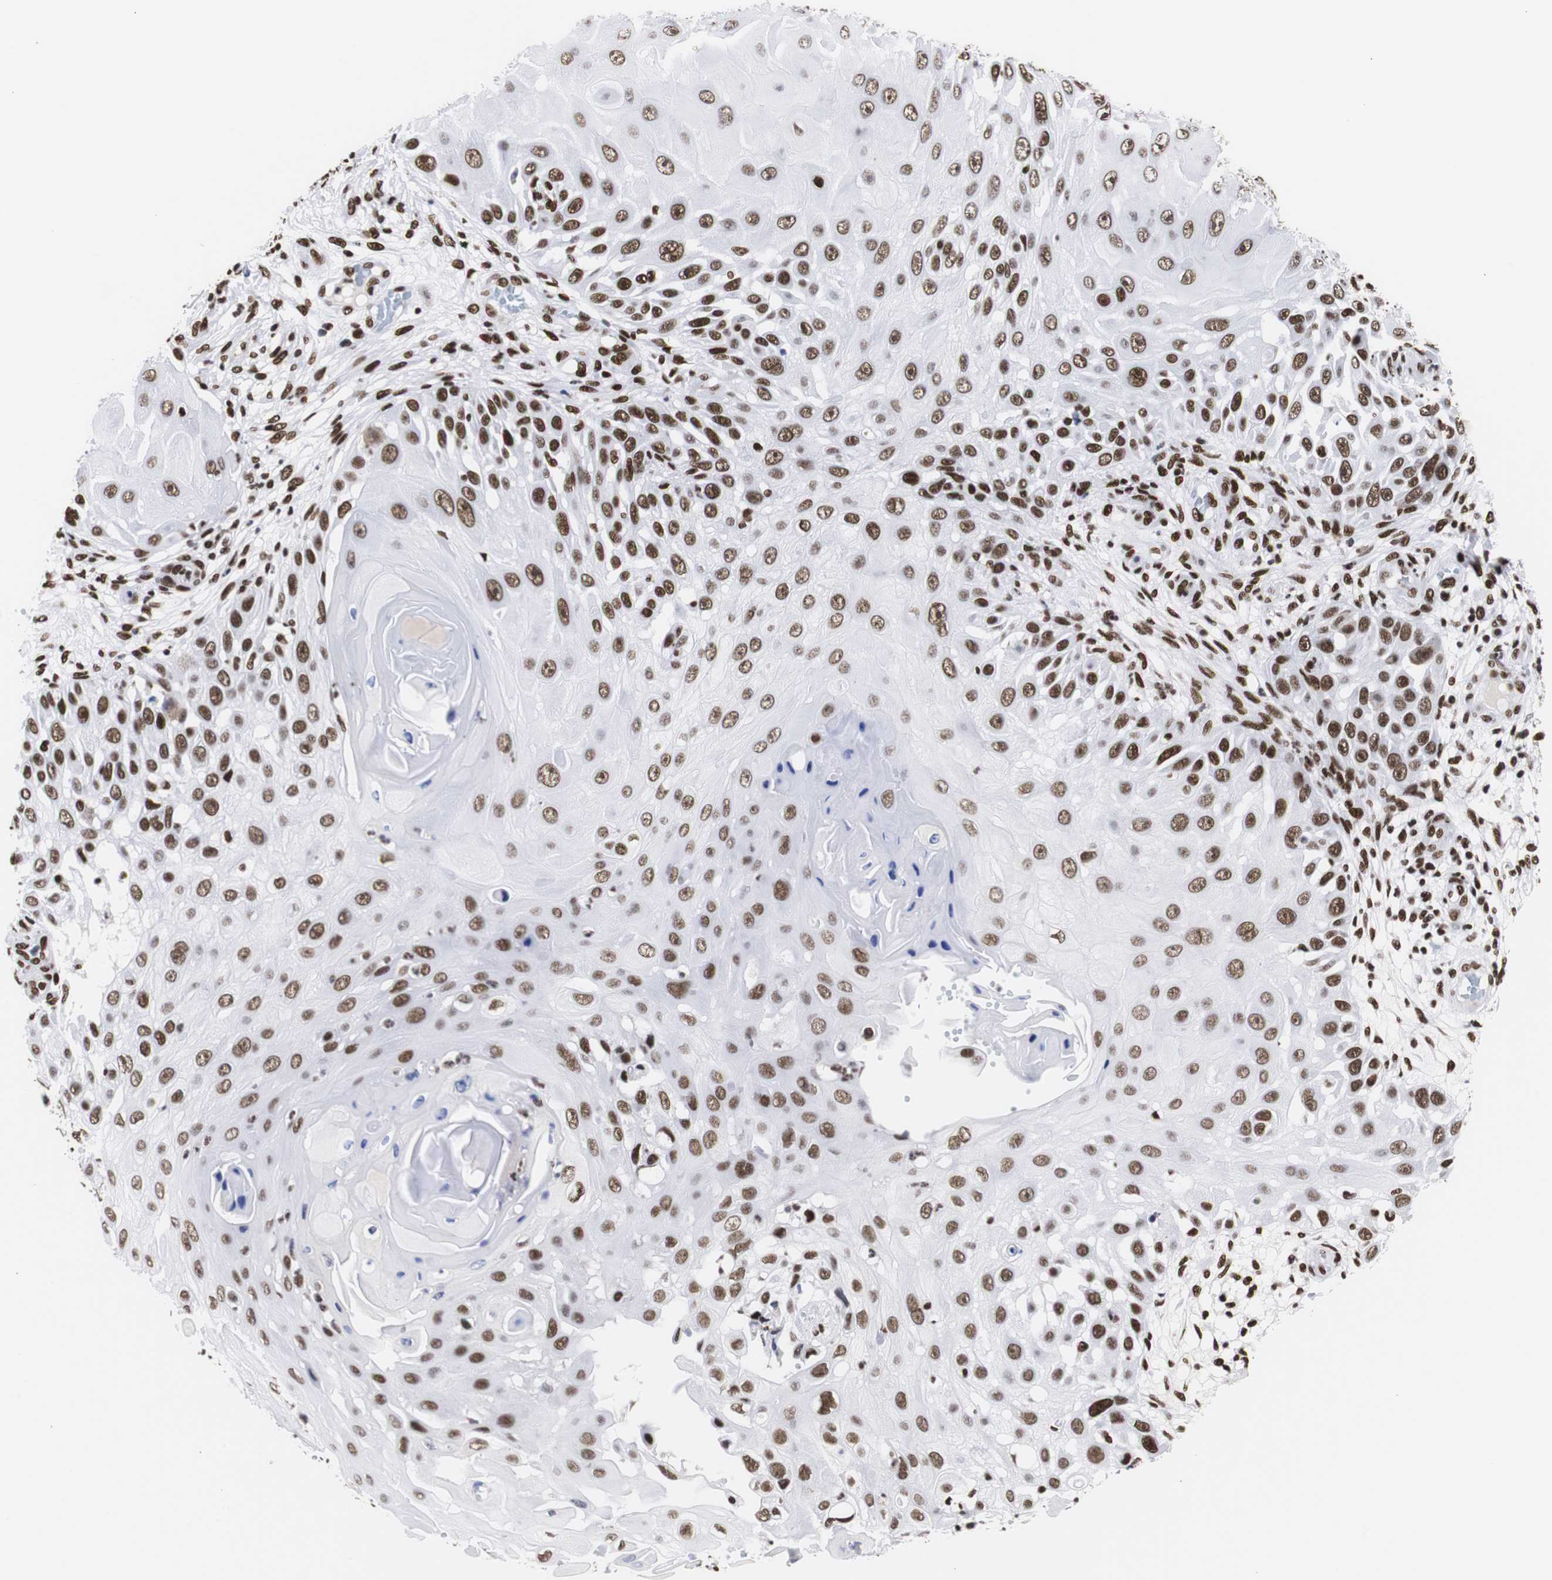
{"staining": {"intensity": "strong", "quantity": ">75%", "location": "nuclear"}, "tissue": "skin cancer", "cell_type": "Tumor cells", "image_type": "cancer", "snomed": [{"axis": "morphology", "description": "Squamous cell carcinoma, NOS"}, {"axis": "topography", "description": "Skin"}], "caption": "Immunohistochemistry (DAB) staining of human squamous cell carcinoma (skin) shows strong nuclear protein staining in approximately >75% of tumor cells.", "gene": "HNRNPH2", "patient": {"sex": "female", "age": 44}}